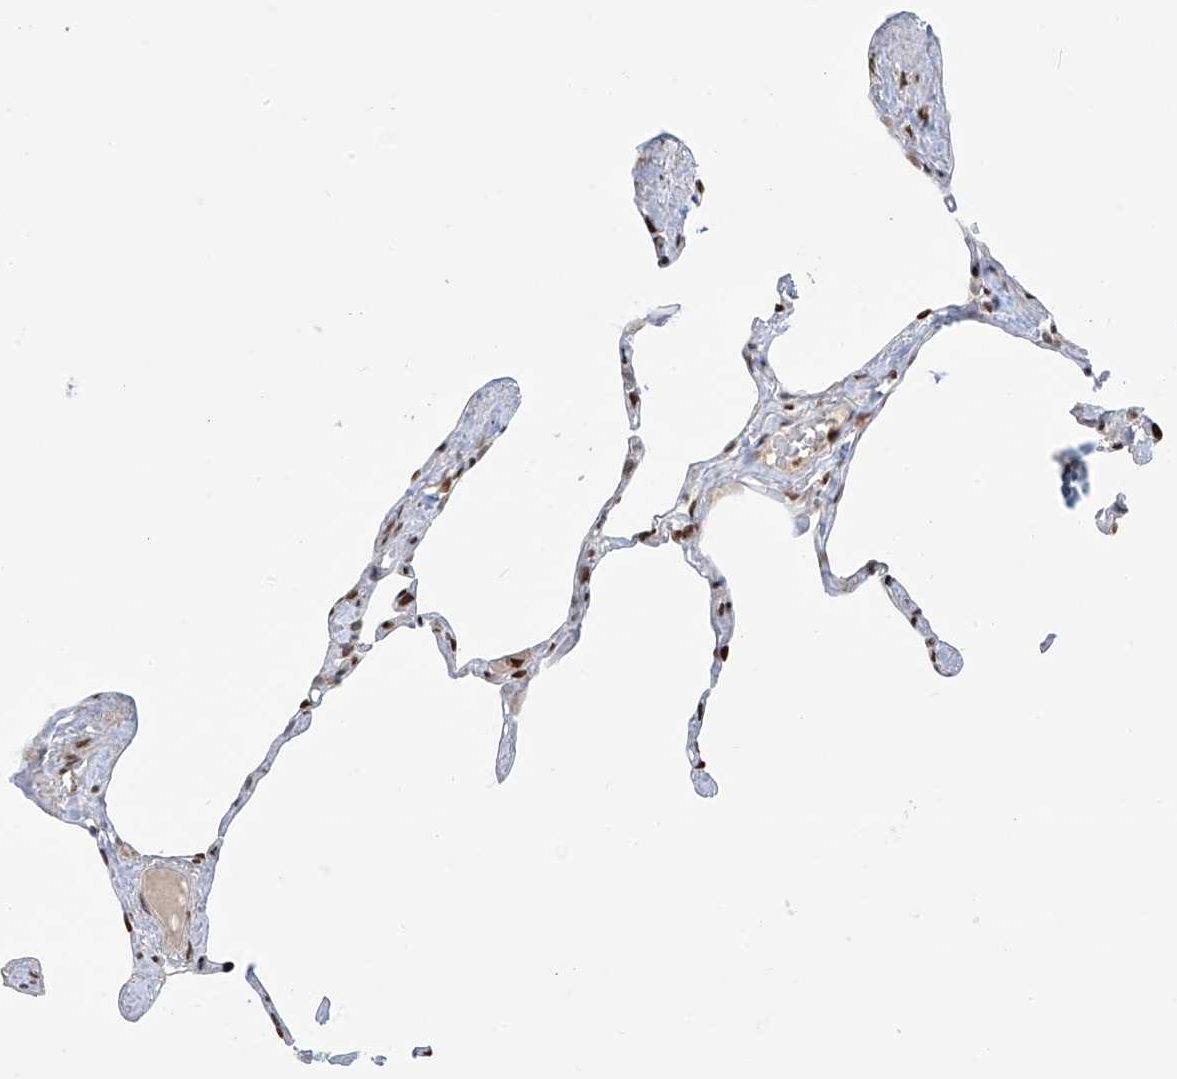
{"staining": {"intensity": "moderate", "quantity": "25%-75%", "location": "nuclear"}, "tissue": "lung", "cell_type": "Alveolar cells", "image_type": "normal", "snomed": [{"axis": "morphology", "description": "Normal tissue, NOS"}, {"axis": "topography", "description": "Lung"}], "caption": "A high-resolution photomicrograph shows immunohistochemistry (IHC) staining of benign lung, which displays moderate nuclear positivity in approximately 25%-75% of alveolar cells.", "gene": "PM20D2", "patient": {"sex": "male", "age": 65}}